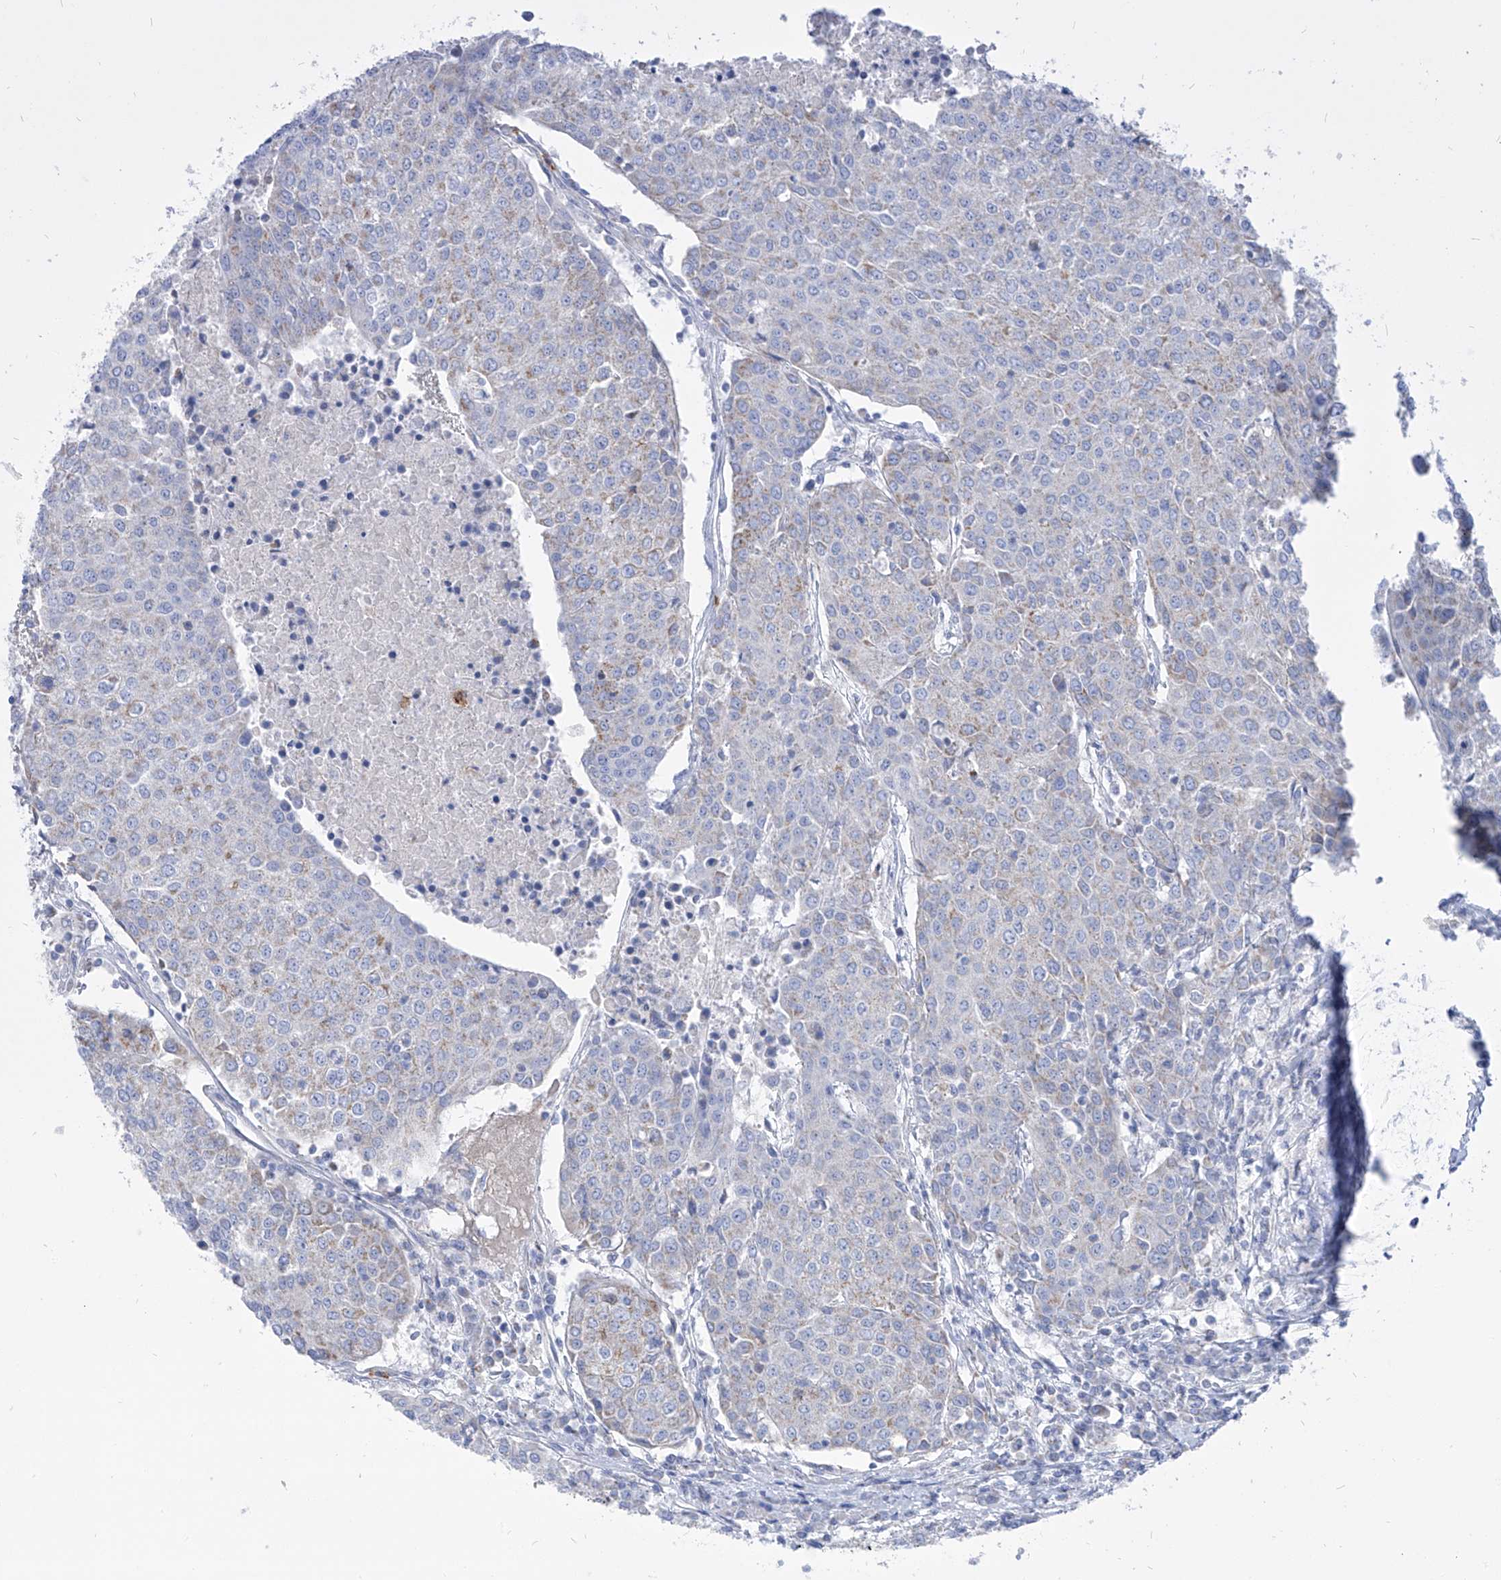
{"staining": {"intensity": "negative", "quantity": "none", "location": "none"}, "tissue": "urothelial cancer", "cell_type": "Tumor cells", "image_type": "cancer", "snomed": [{"axis": "morphology", "description": "Urothelial carcinoma, High grade"}, {"axis": "topography", "description": "Urinary bladder"}], "caption": "This is a micrograph of immunohistochemistry staining of urothelial carcinoma (high-grade), which shows no expression in tumor cells. (DAB immunohistochemistry, high magnification).", "gene": "COQ3", "patient": {"sex": "female", "age": 85}}